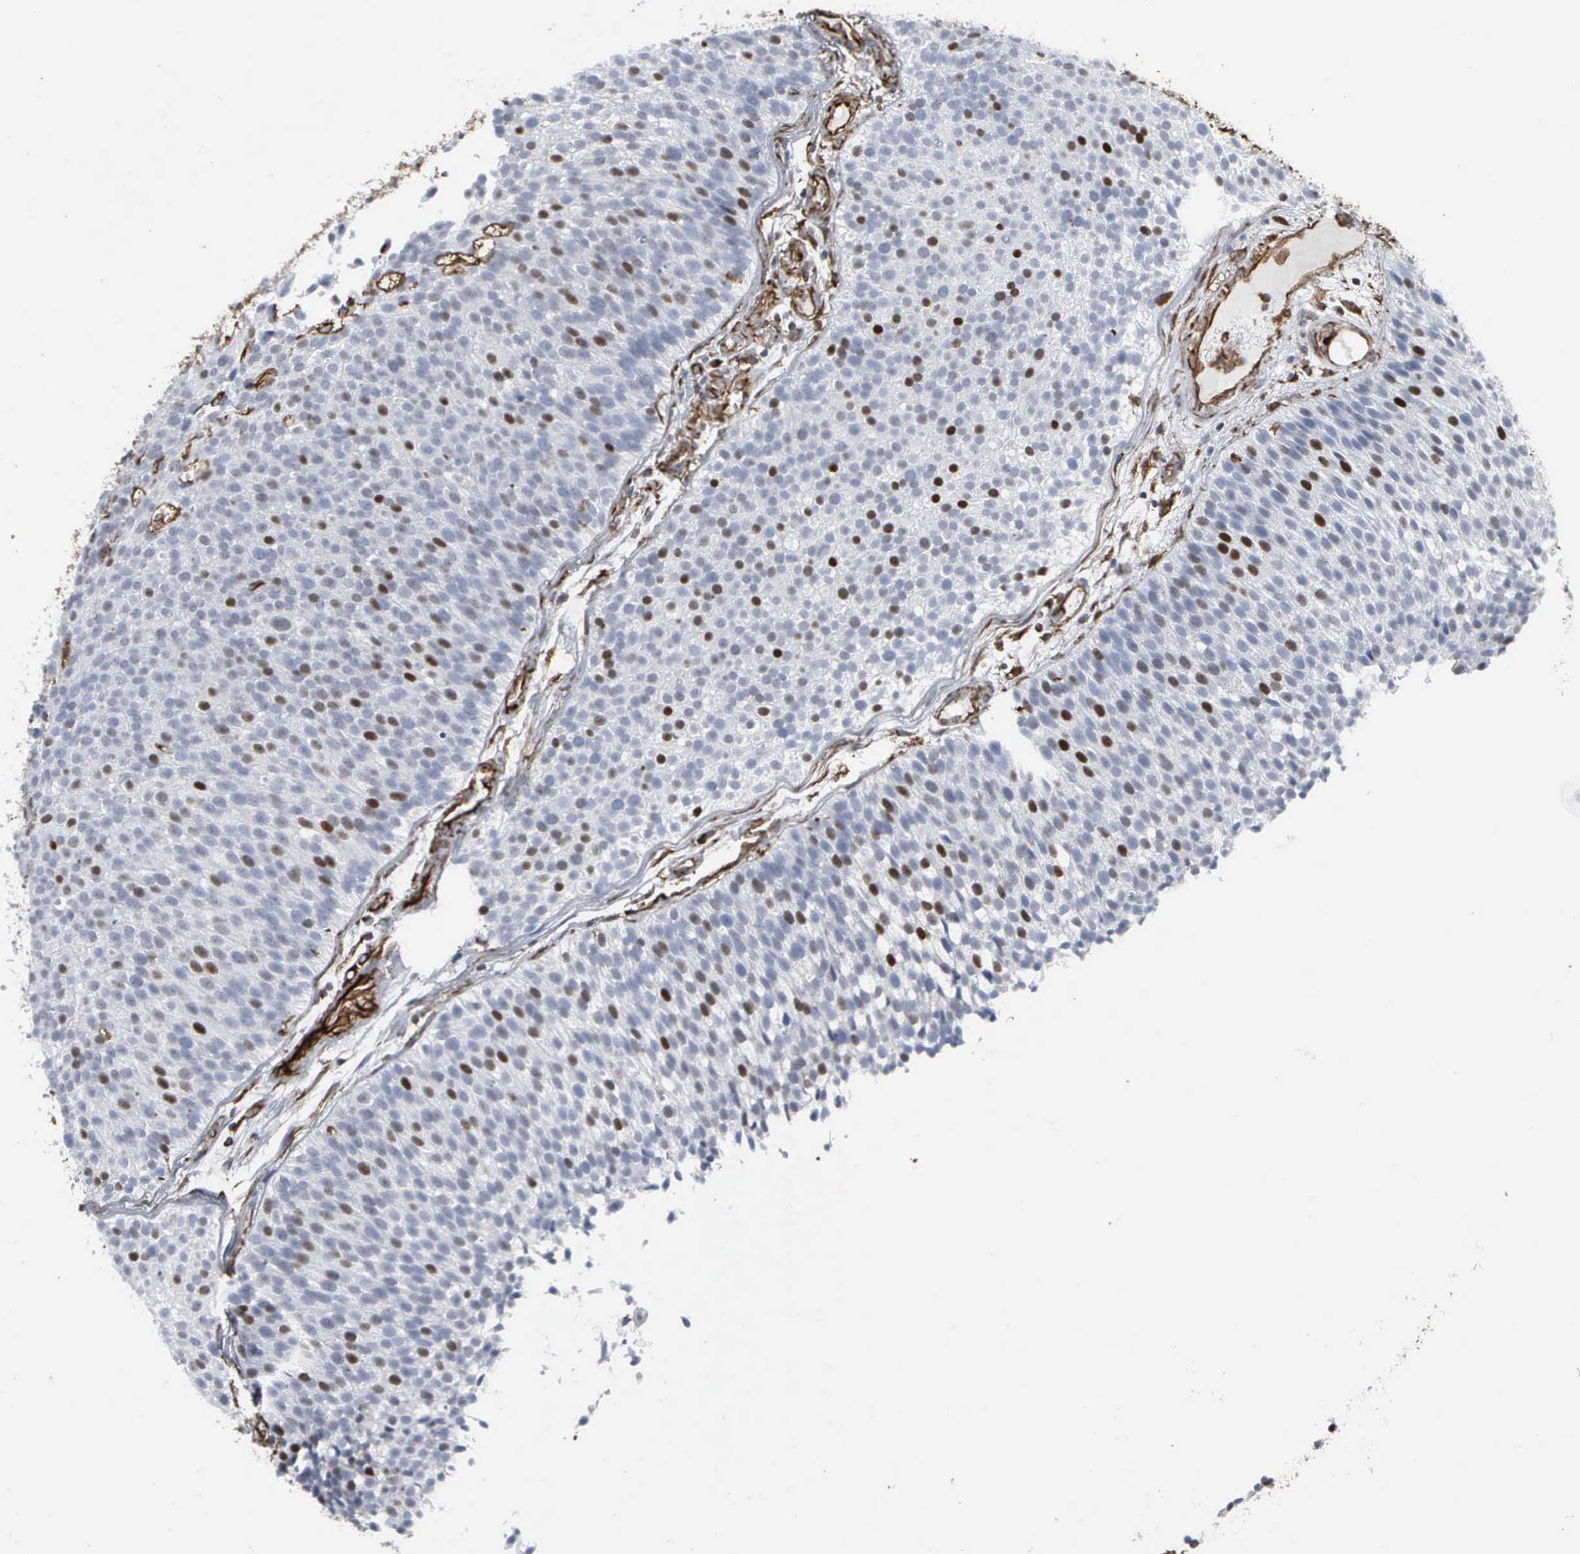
{"staining": {"intensity": "moderate", "quantity": "<25%", "location": "nuclear"}, "tissue": "urothelial cancer", "cell_type": "Tumor cells", "image_type": "cancer", "snomed": [{"axis": "morphology", "description": "Urothelial carcinoma, Low grade"}, {"axis": "topography", "description": "Urinary bladder"}], "caption": "Brown immunohistochemical staining in human urothelial carcinoma (low-grade) exhibits moderate nuclear expression in about <25% of tumor cells. The staining was performed using DAB to visualize the protein expression in brown, while the nuclei were stained in blue with hematoxylin (Magnification: 20x).", "gene": "CCNE1", "patient": {"sex": "male", "age": 85}}